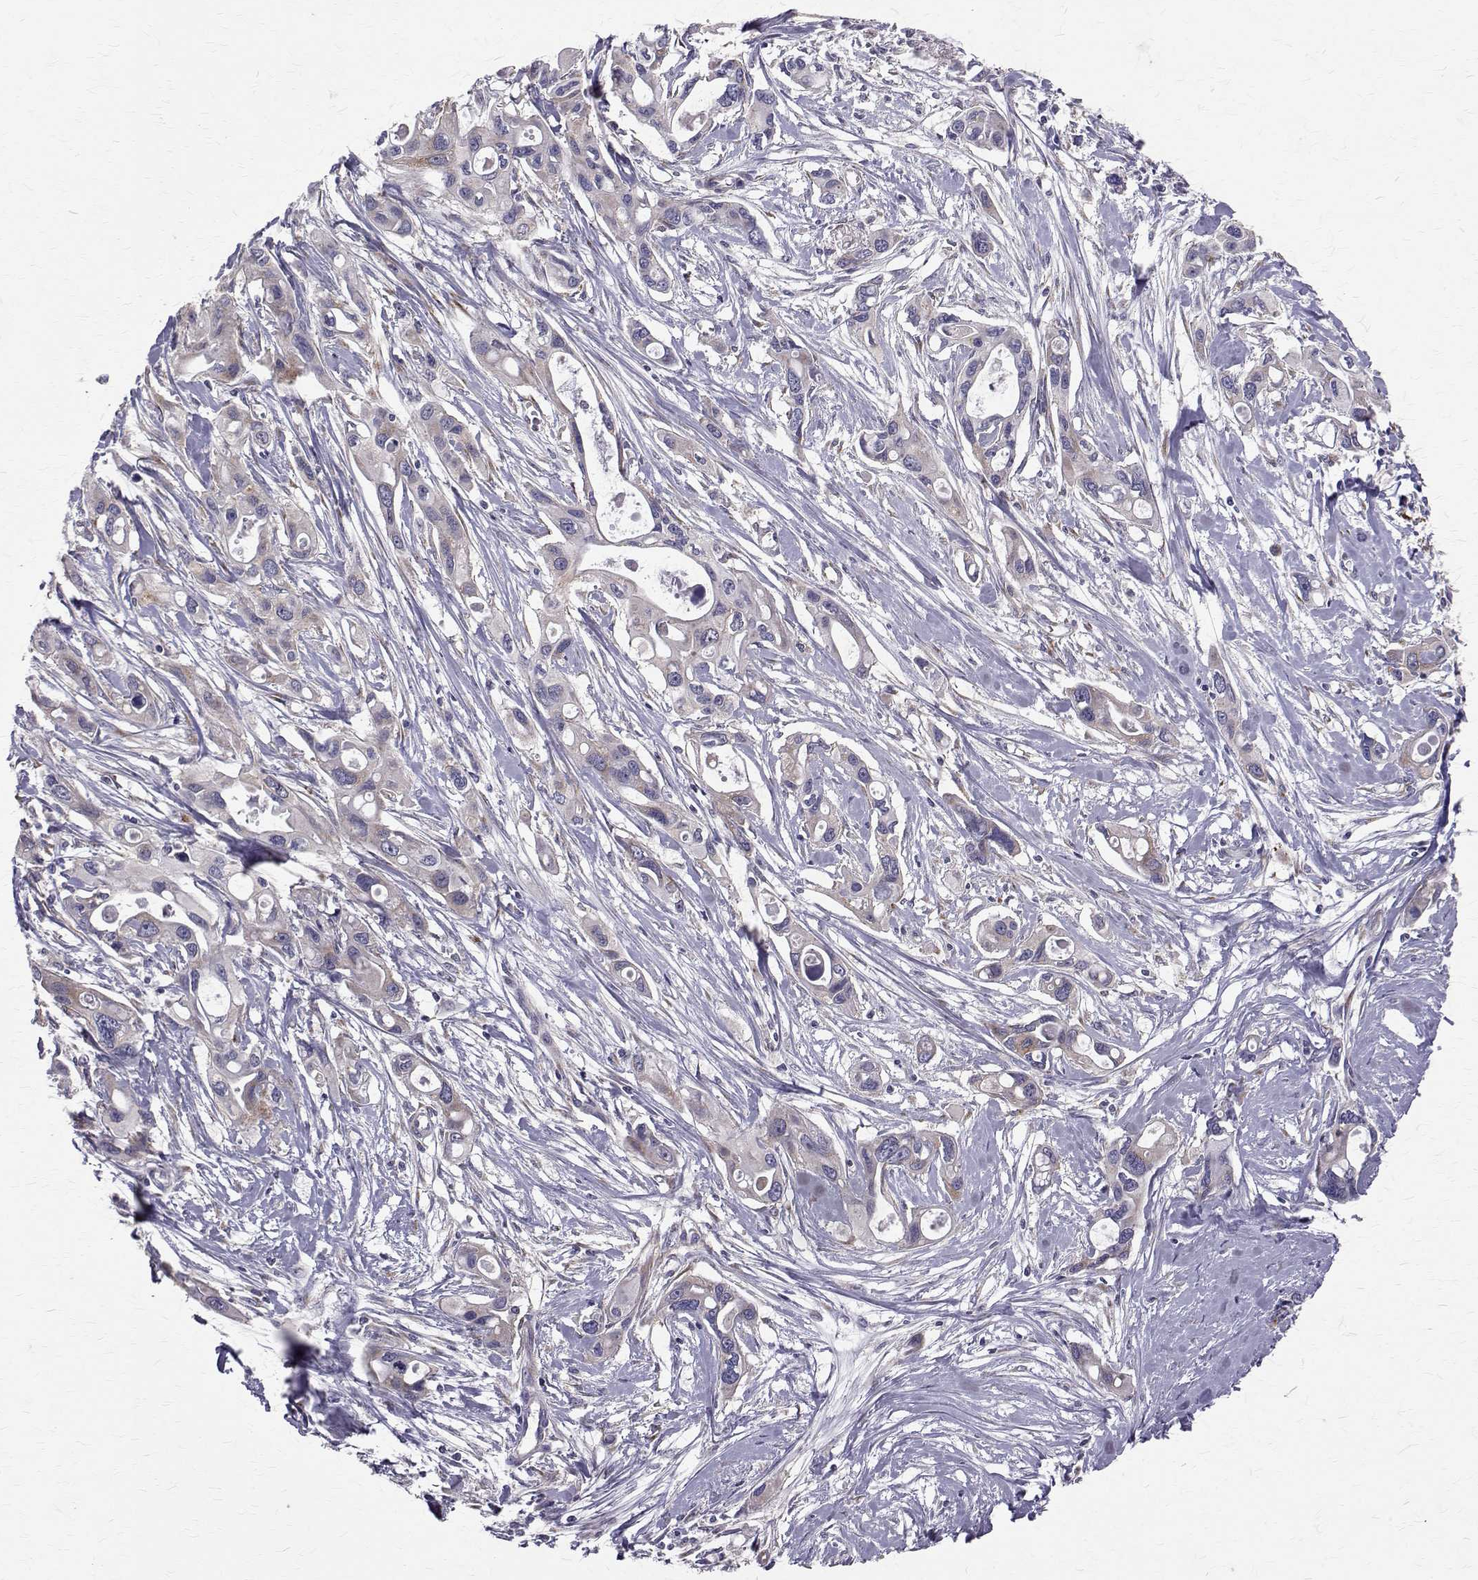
{"staining": {"intensity": "negative", "quantity": "none", "location": "none"}, "tissue": "pancreatic cancer", "cell_type": "Tumor cells", "image_type": "cancer", "snomed": [{"axis": "morphology", "description": "Adenocarcinoma, NOS"}, {"axis": "topography", "description": "Pancreas"}], "caption": "High power microscopy histopathology image of an immunohistochemistry (IHC) micrograph of adenocarcinoma (pancreatic), revealing no significant positivity in tumor cells.", "gene": "ARFGAP1", "patient": {"sex": "male", "age": 60}}